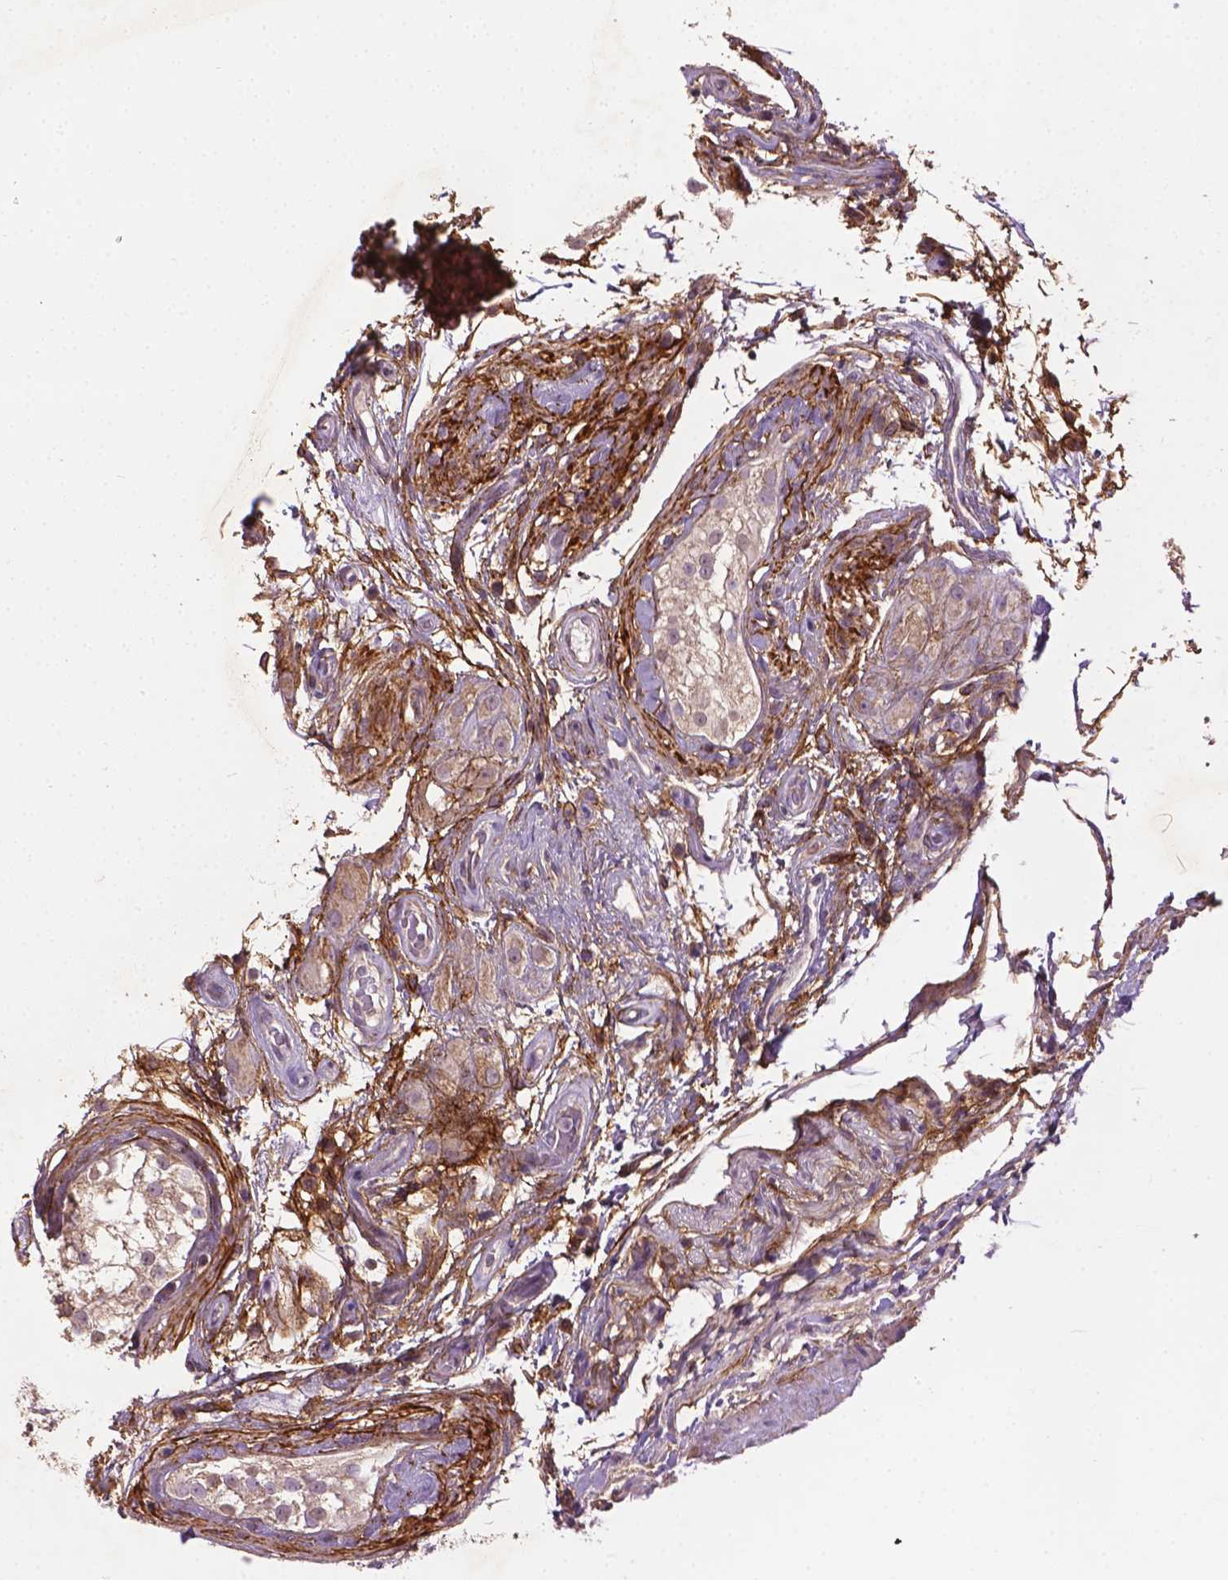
{"staining": {"intensity": "negative", "quantity": "none", "location": "none"}, "tissue": "testis cancer", "cell_type": "Tumor cells", "image_type": "cancer", "snomed": [{"axis": "morphology", "description": "Seminoma, NOS"}, {"axis": "morphology", "description": "Carcinoma, Embryonal, NOS"}, {"axis": "topography", "description": "Testis"}], "caption": "The IHC histopathology image has no significant expression in tumor cells of testis cancer tissue.", "gene": "LRRC3C", "patient": {"sex": "male", "age": 41}}